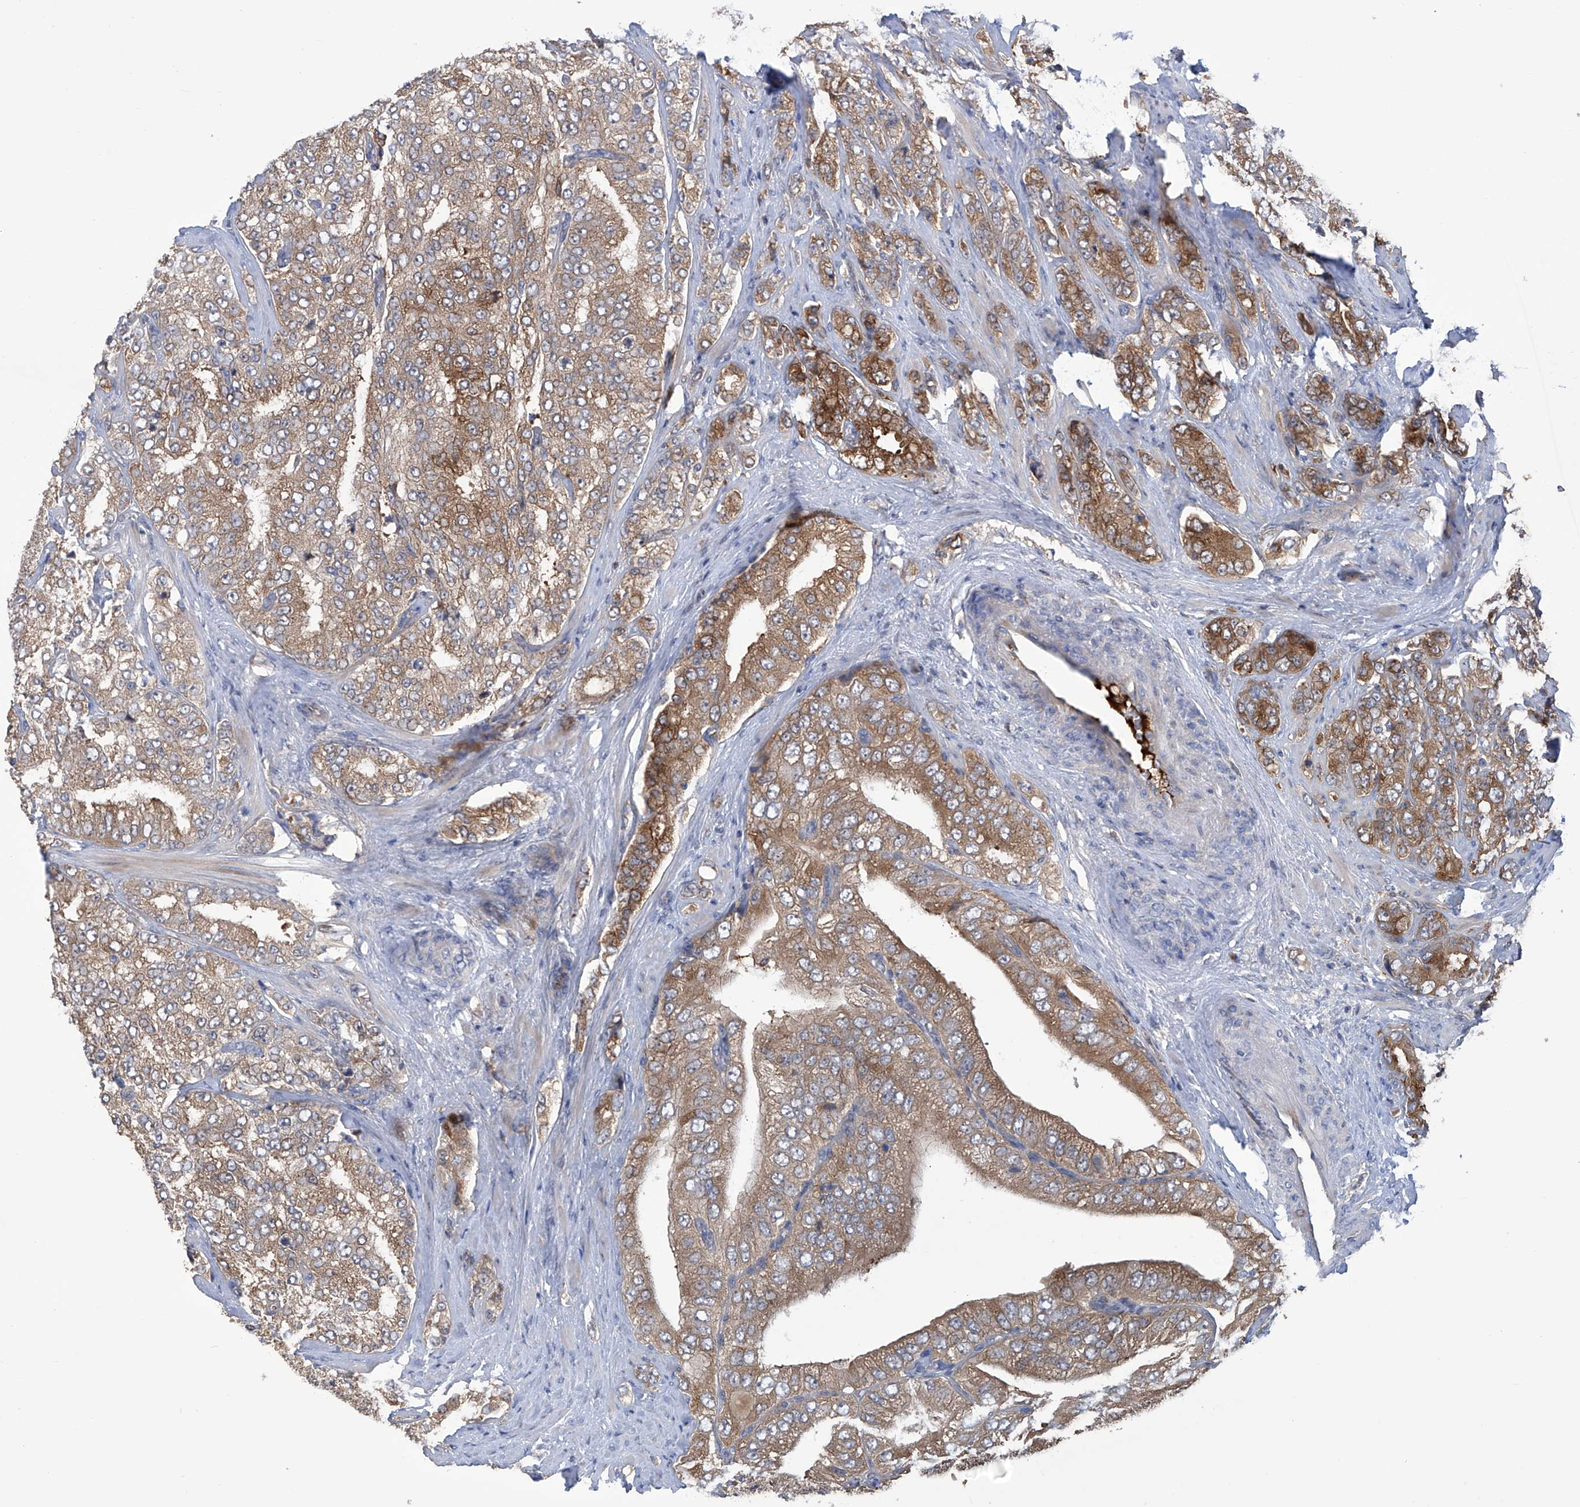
{"staining": {"intensity": "moderate", "quantity": ">75%", "location": "cytoplasmic/membranous"}, "tissue": "prostate cancer", "cell_type": "Tumor cells", "image_type": "cancer", "snomed": [{"axis": "morphology", "description": "Adenocarcinoma, High grade"}, {"axis": "topography", "description": "Prostate"}], "caption": "An immunohistochemistry micrograph of tumor tissue is shown. Protein staining in brown labels moderate cytoplasmic/membranous positivity in high-grade adenocarcinoma (prostate) within tumor cells.", "gene": "NUDT17", "patient": {"sex": "male", "age": 58}}